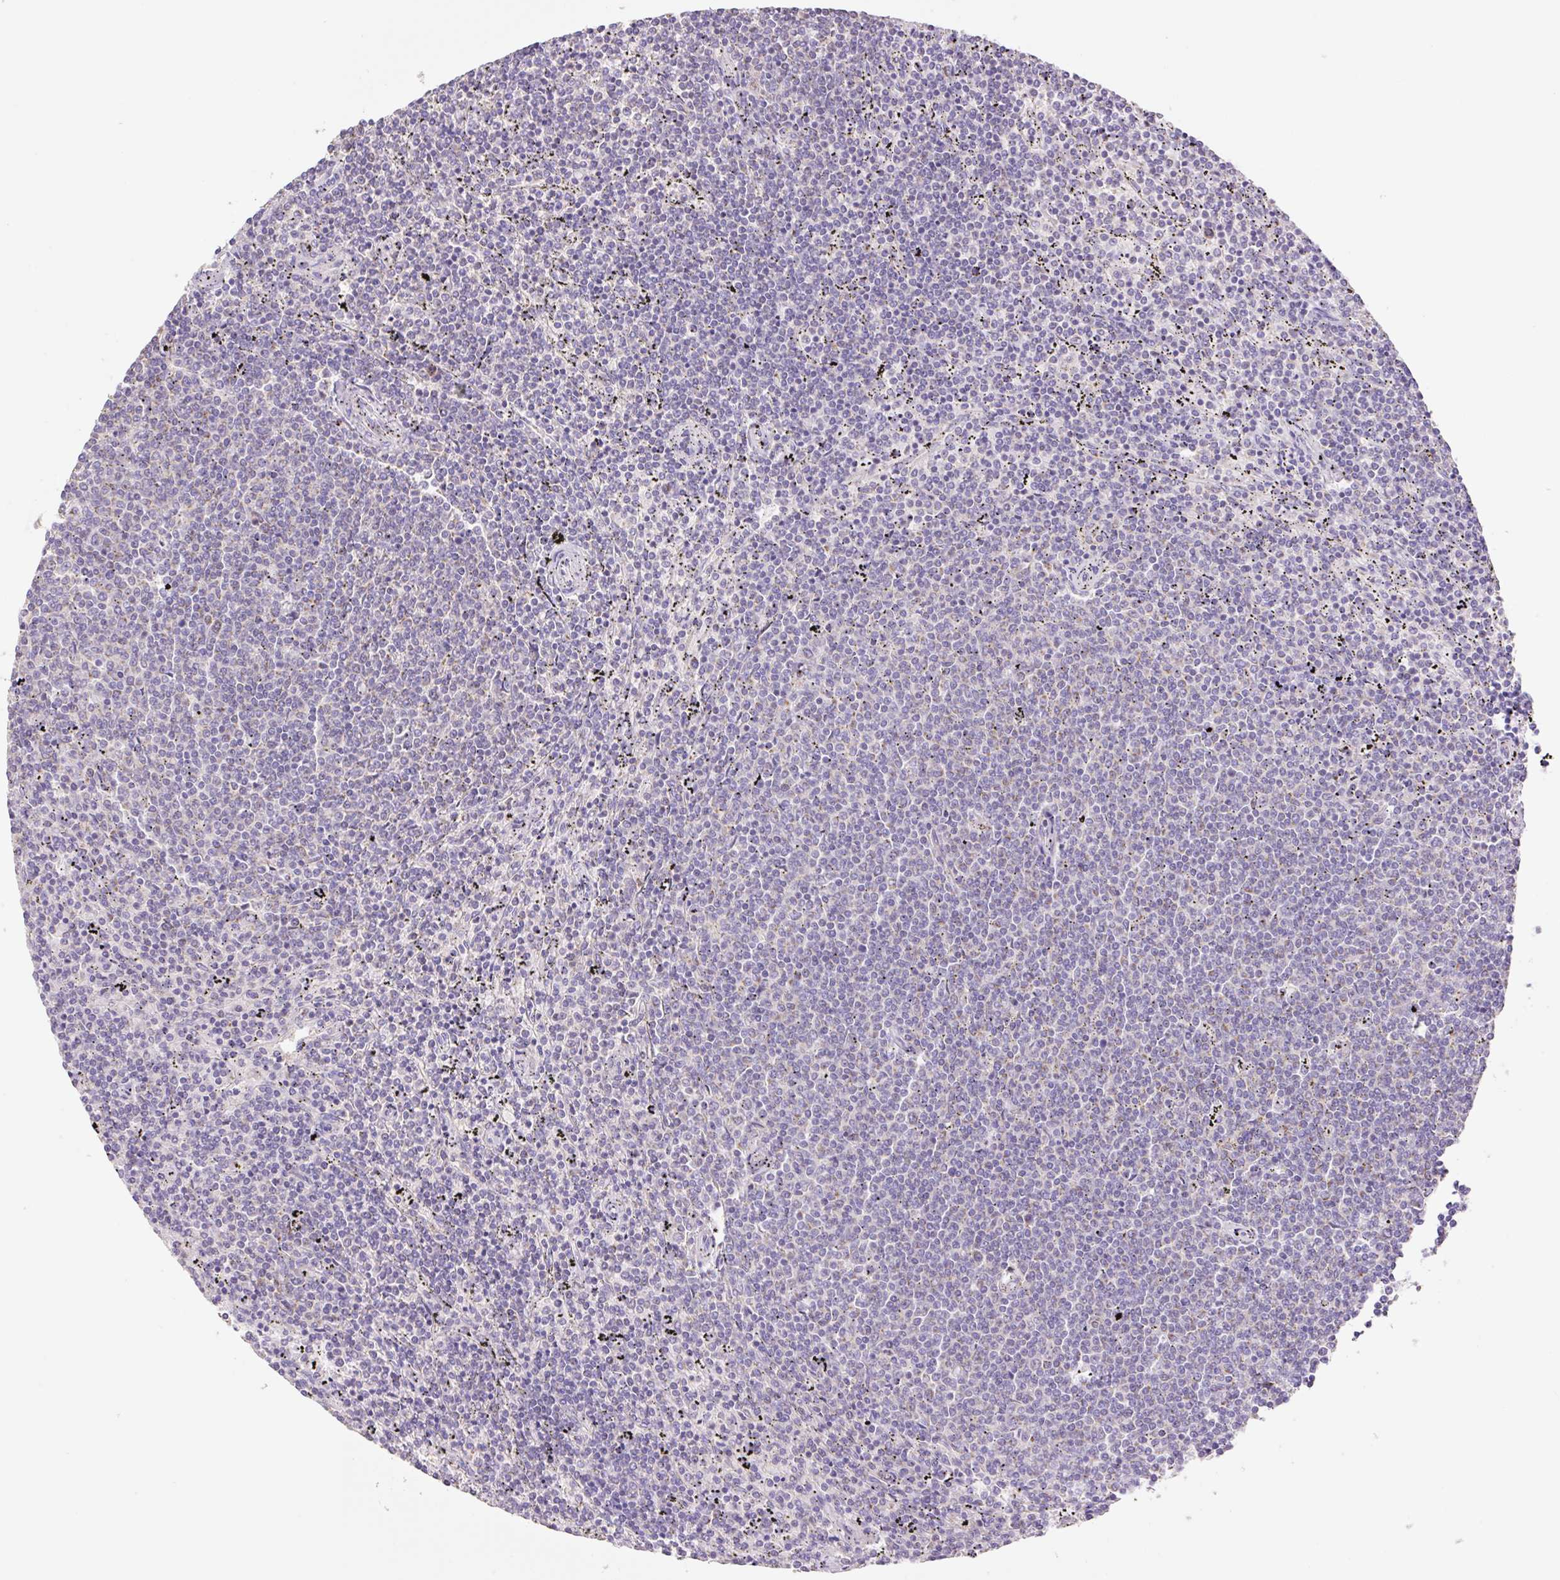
{"staining": {"intensity": "negative", "quantity": "none", "location": "none"}, "tissue": "lymphoma", "cell_type": "Tumor cells", "image_type": "cancer", "snomed": [{"axis": "morphology", "description": "Malignant lymphoma, non-Hodgkin's type, Low grade"}, {"axis": "topography", "description": "Spleen"}], "caption": "DAB (3,3'-diaminobenzidine) immunohistochemical staining of human malignant lymphoma, non-Hodgkin's type (low-grade) demonstrates no significant staining in tumor cells.", "gene": "COPZ2", "patient": {"sex": "female", "age": 50}}